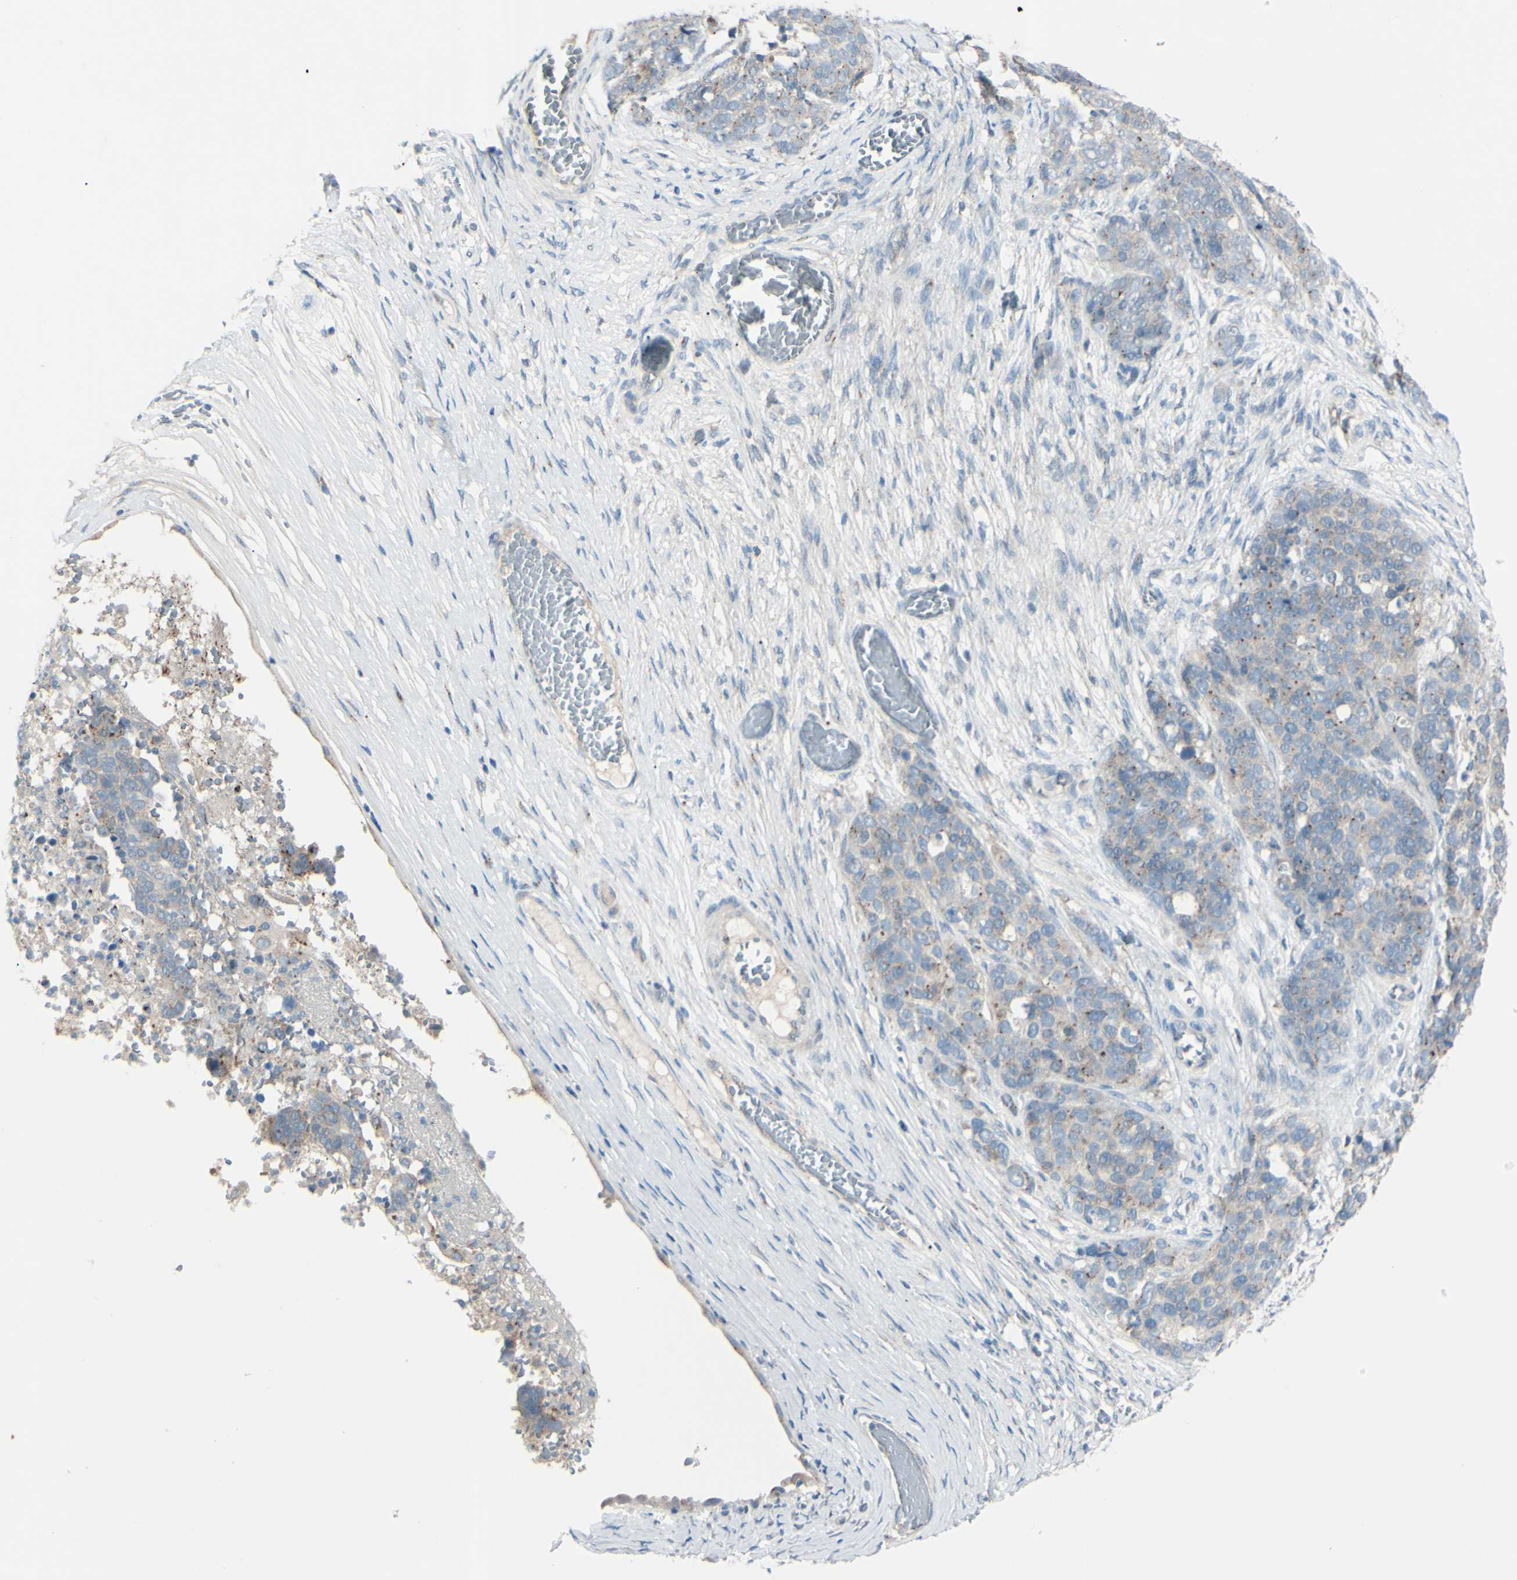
{"staining": {"intensity": "weak", "quantity": "25%-75%", "location": "cytoplasmic/membranous"}, "tissue": "ovarian cancer", "cell_type": "Tumor cells", "image_type": "cancer", "snomed": [{"axis": "morphology", "description": "Cystadenocarcinoma, serous, NOS"}, {"axis": "topography", "description": "Ovary"}], "caption": "Immunohistochemical staining of serous cystadenocarcinoma (ovarian) demonstrates weak cytoplasmic/membranous protein expression in approximately 25%-75% of tumor cells.", "gene": "B4GALT1", "patient": {"sex": "female", "age": 44}}